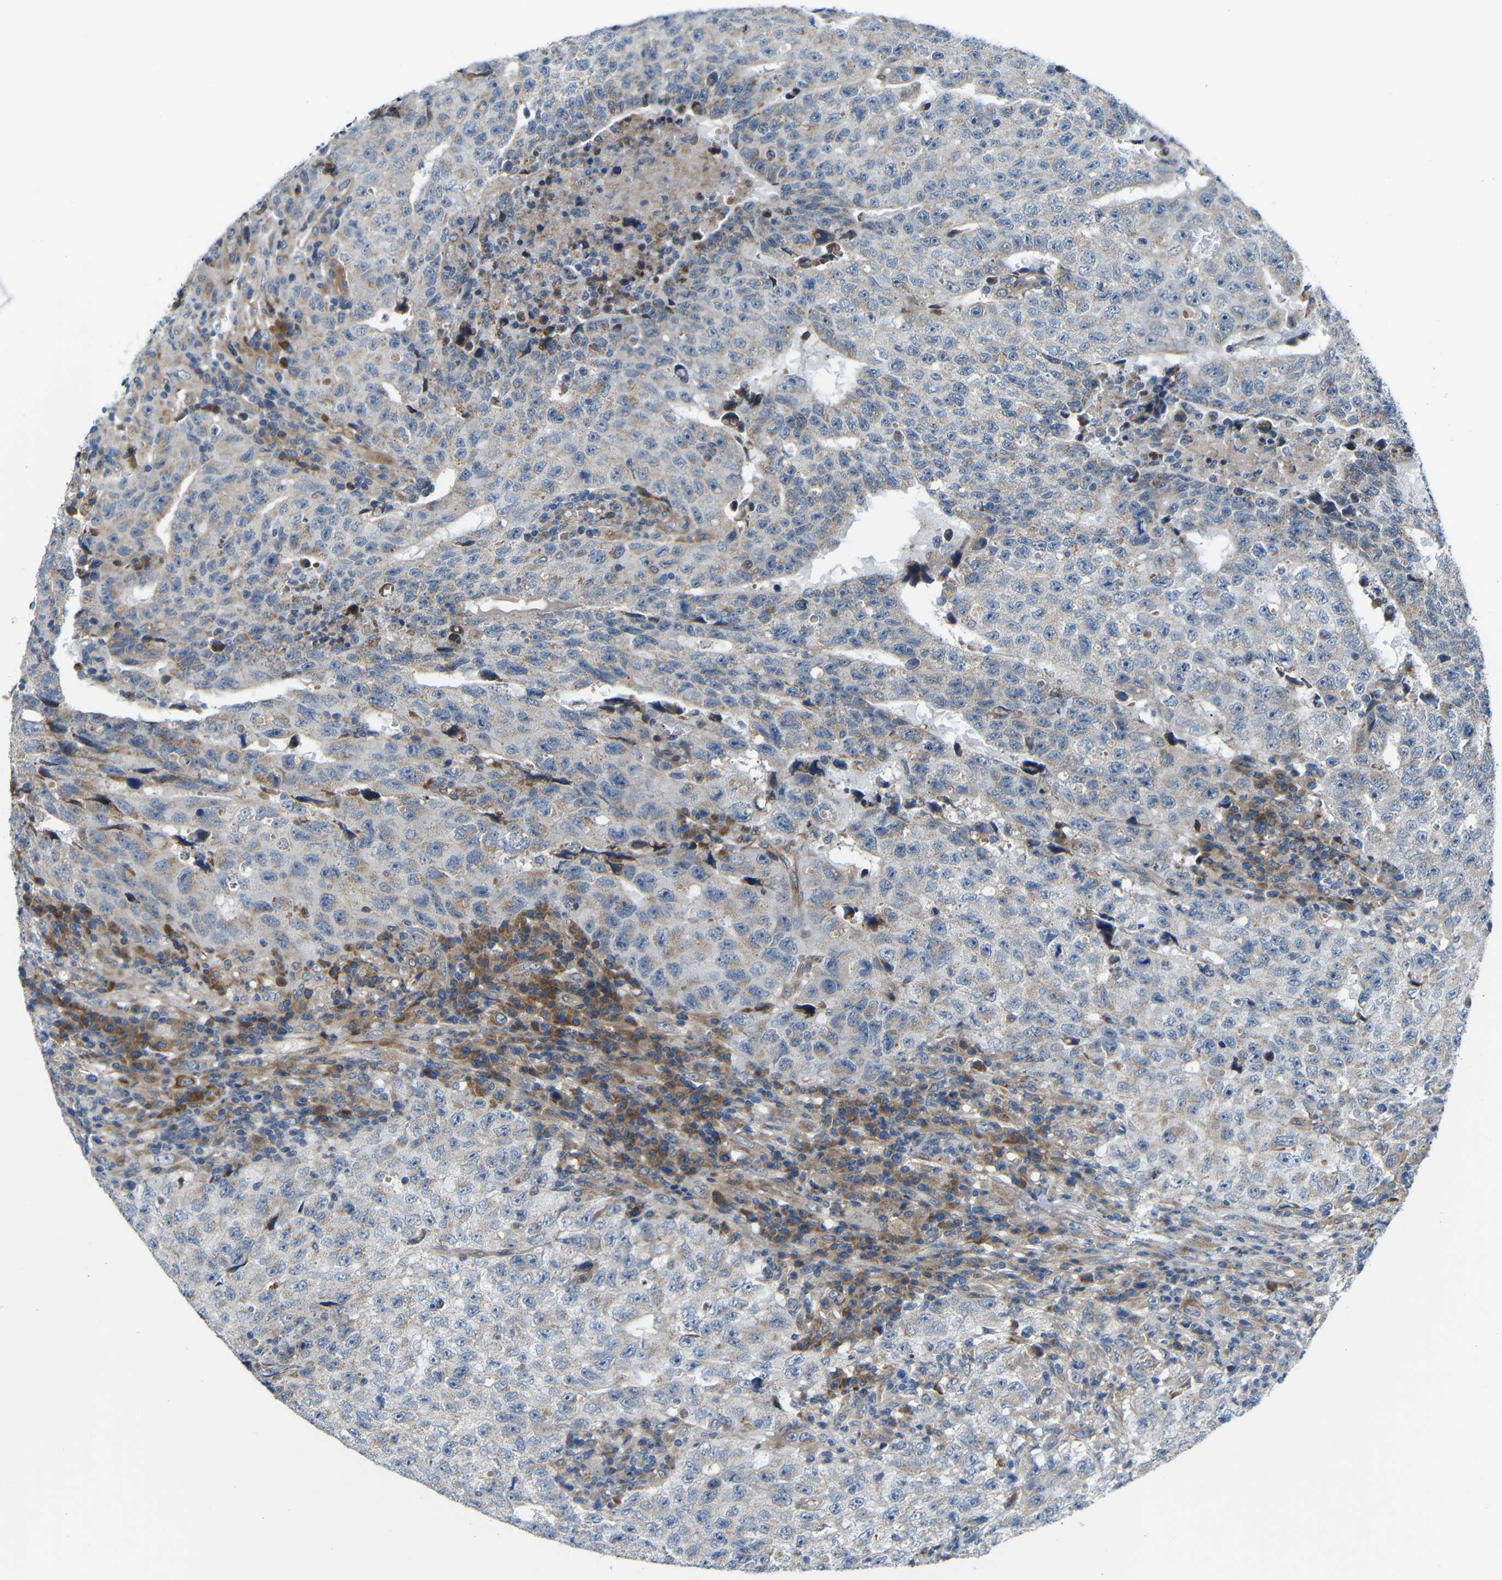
{"staining": {"intensity": "negative", "quantity": "none", "location": "none"}, "tissue": "testis cancer", "cell_type": "Tumor cells", "image_type": "cancer", "snomed": [{"axis": "morphology", "description": "Necrosis, NOS"}, {"axis": "morphology", "description": "Carcinoma, Embryonal, NOS"}, {"axis": "topography", "description": "Testis"}], "caption": "The photomicrograph shows no staining of tumor cells in testis cancer.", "gene": "TMEM25", "patient": {"sex": "male", "age": 19}}